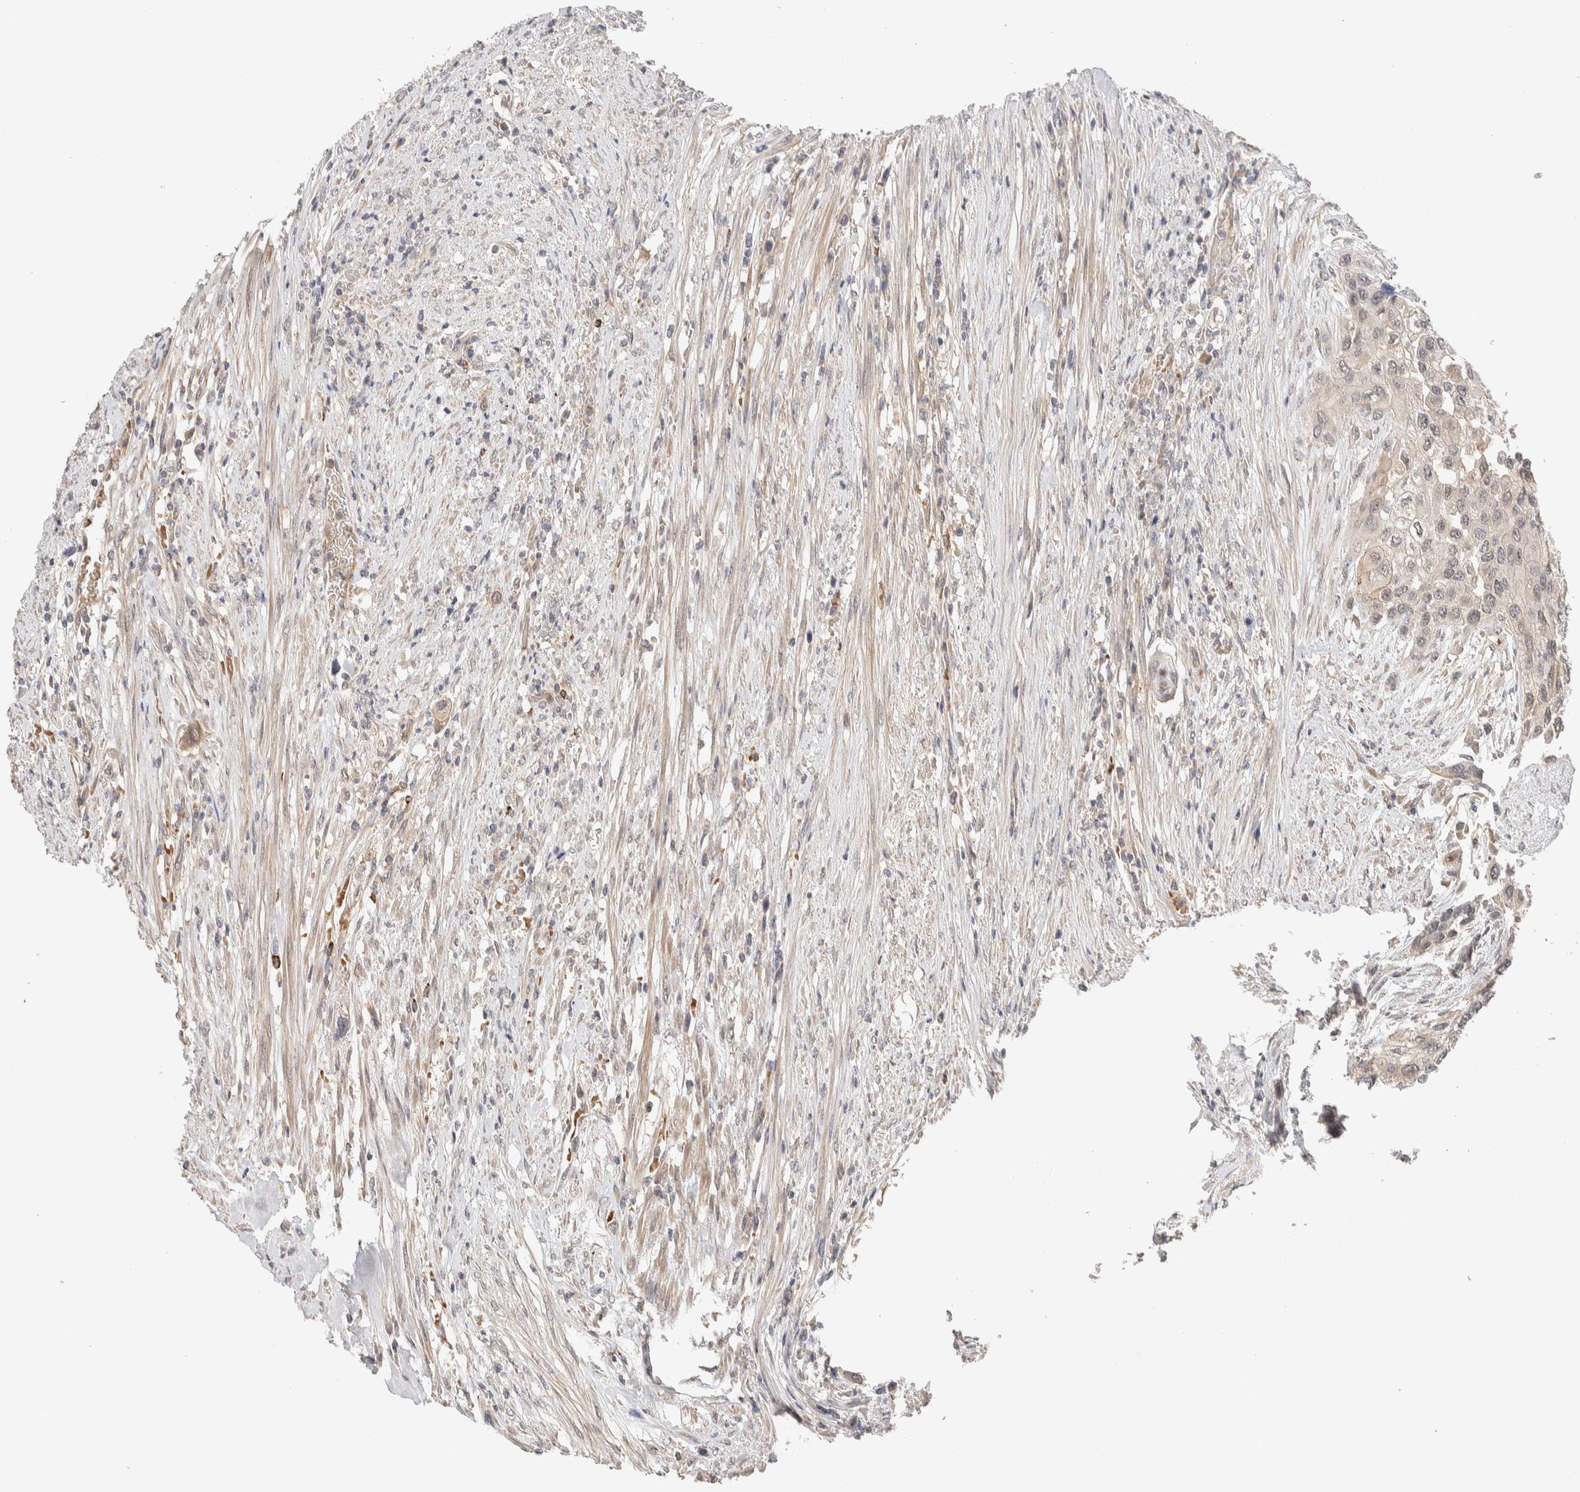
{"staining": {"intensity": "weak", "quantity": "<25%", "location": "cytoplasmic/membranous"}, "tissue": "urothelial cancer", "cell_type": "Tumor cells", "image_type": "cancer", "snomed": [{"axis": "morphology", "description": "Urothelial carcinoma, High grade"}, {"axis": "topography", "description": "Urinary bladder"}], "caption": "Tumor cells are negative for protein expression in human urothelial cancer. Nuclei are stained in blue.", "gene": "CASK", "patient": {"sex": "female", "age": 56}}